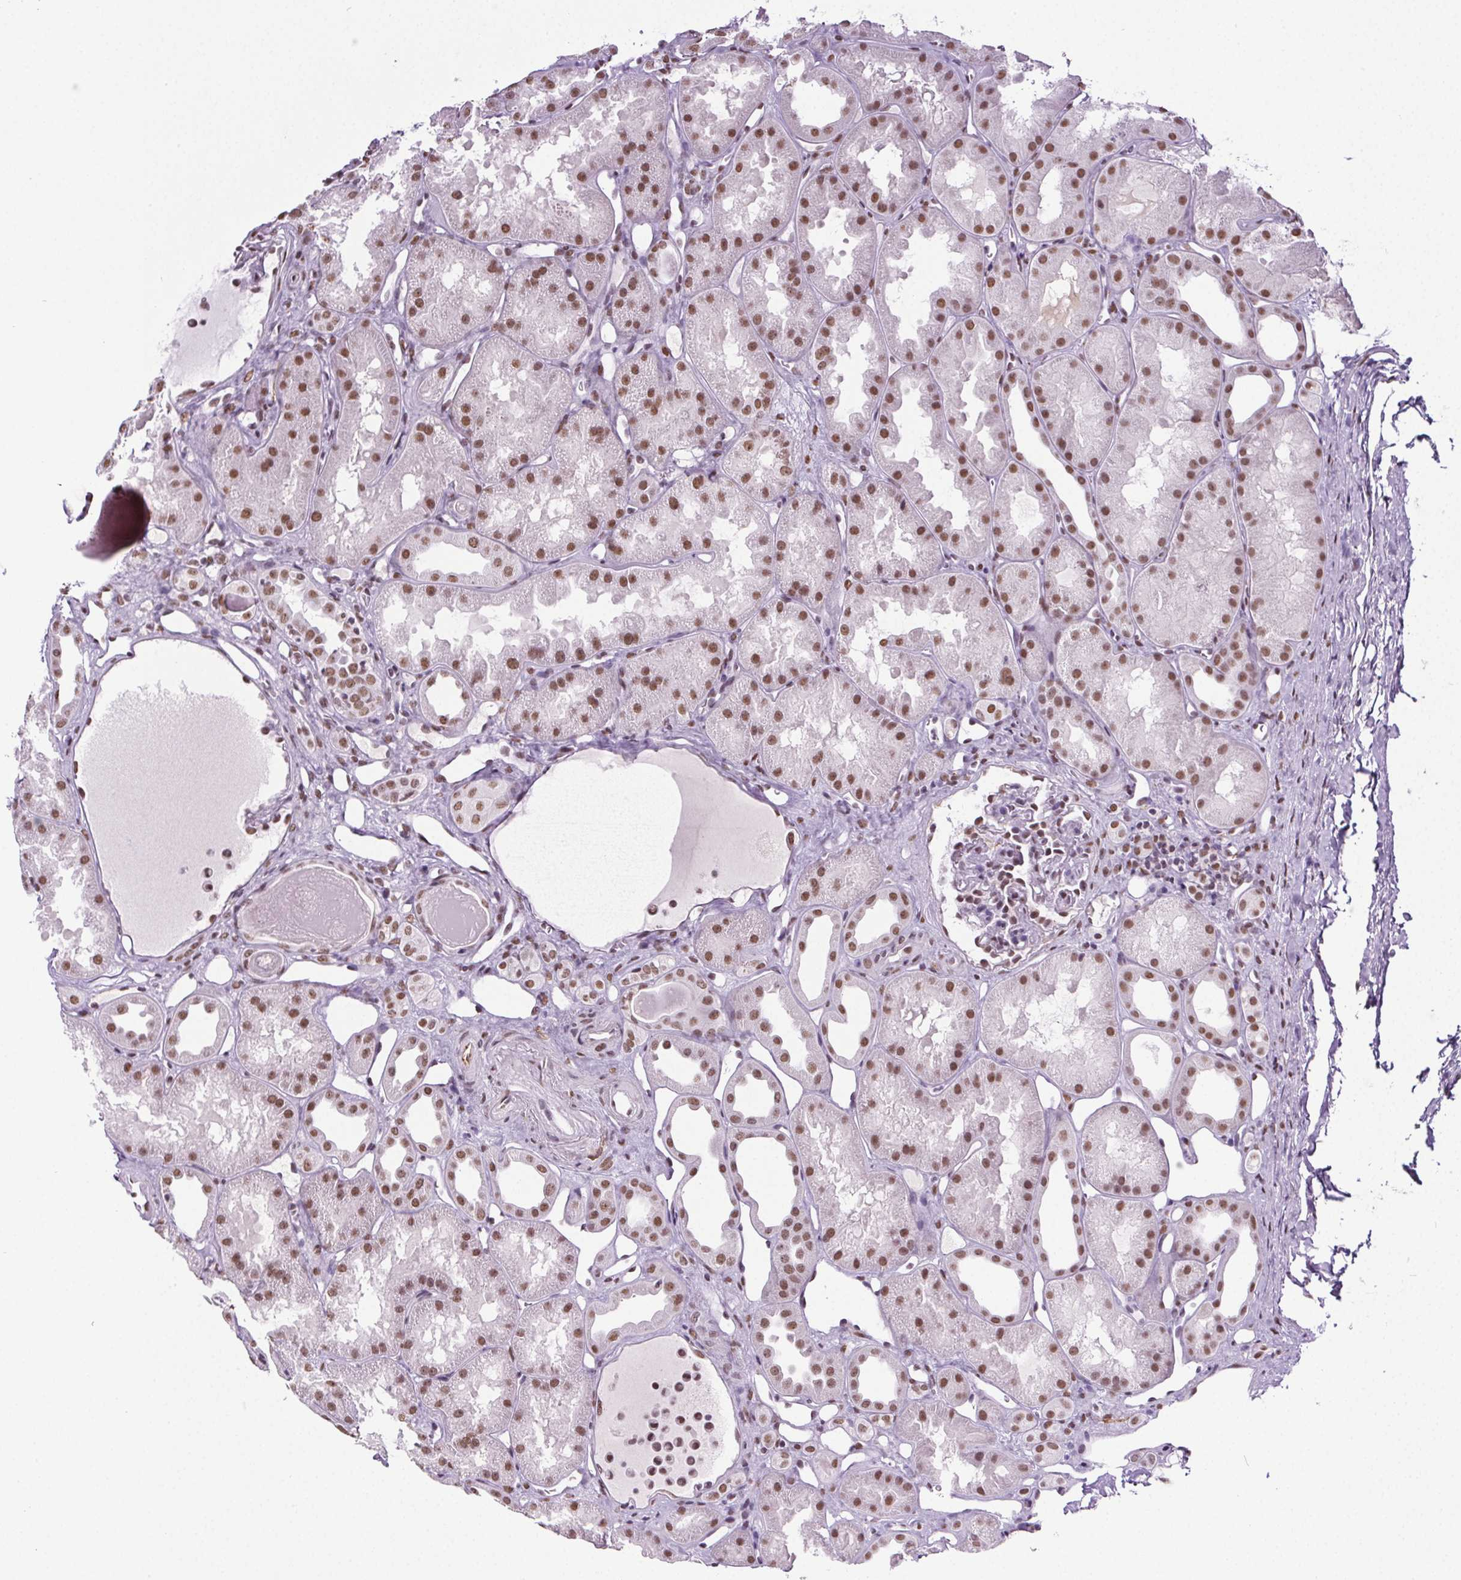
{"staining": {"intensity": "moderate", "quantity": "25%-75%", "location": "nuclear"}, "tissue": "kidney", "cell_type": "Cells in glomeruli", "image_type": "normal", "snomed": [{"axis": "morphology", "description": "Normal tissue, NOS"}, {"axis": "topography", "description": "Kidney"}], "caption": "Normal kidney reveals moderate nuclear expression in approximately 25%-75% of cells in glomeruli, visualized by immunohistochemistry. (Stains: DAB (3,3'-diaminobenzidine) in brown, nuclei in blue, Microscopy: brightfield microscopy at high magnification).", "gene": "GP6", "patient": {"sex": "male", "age": 61}}